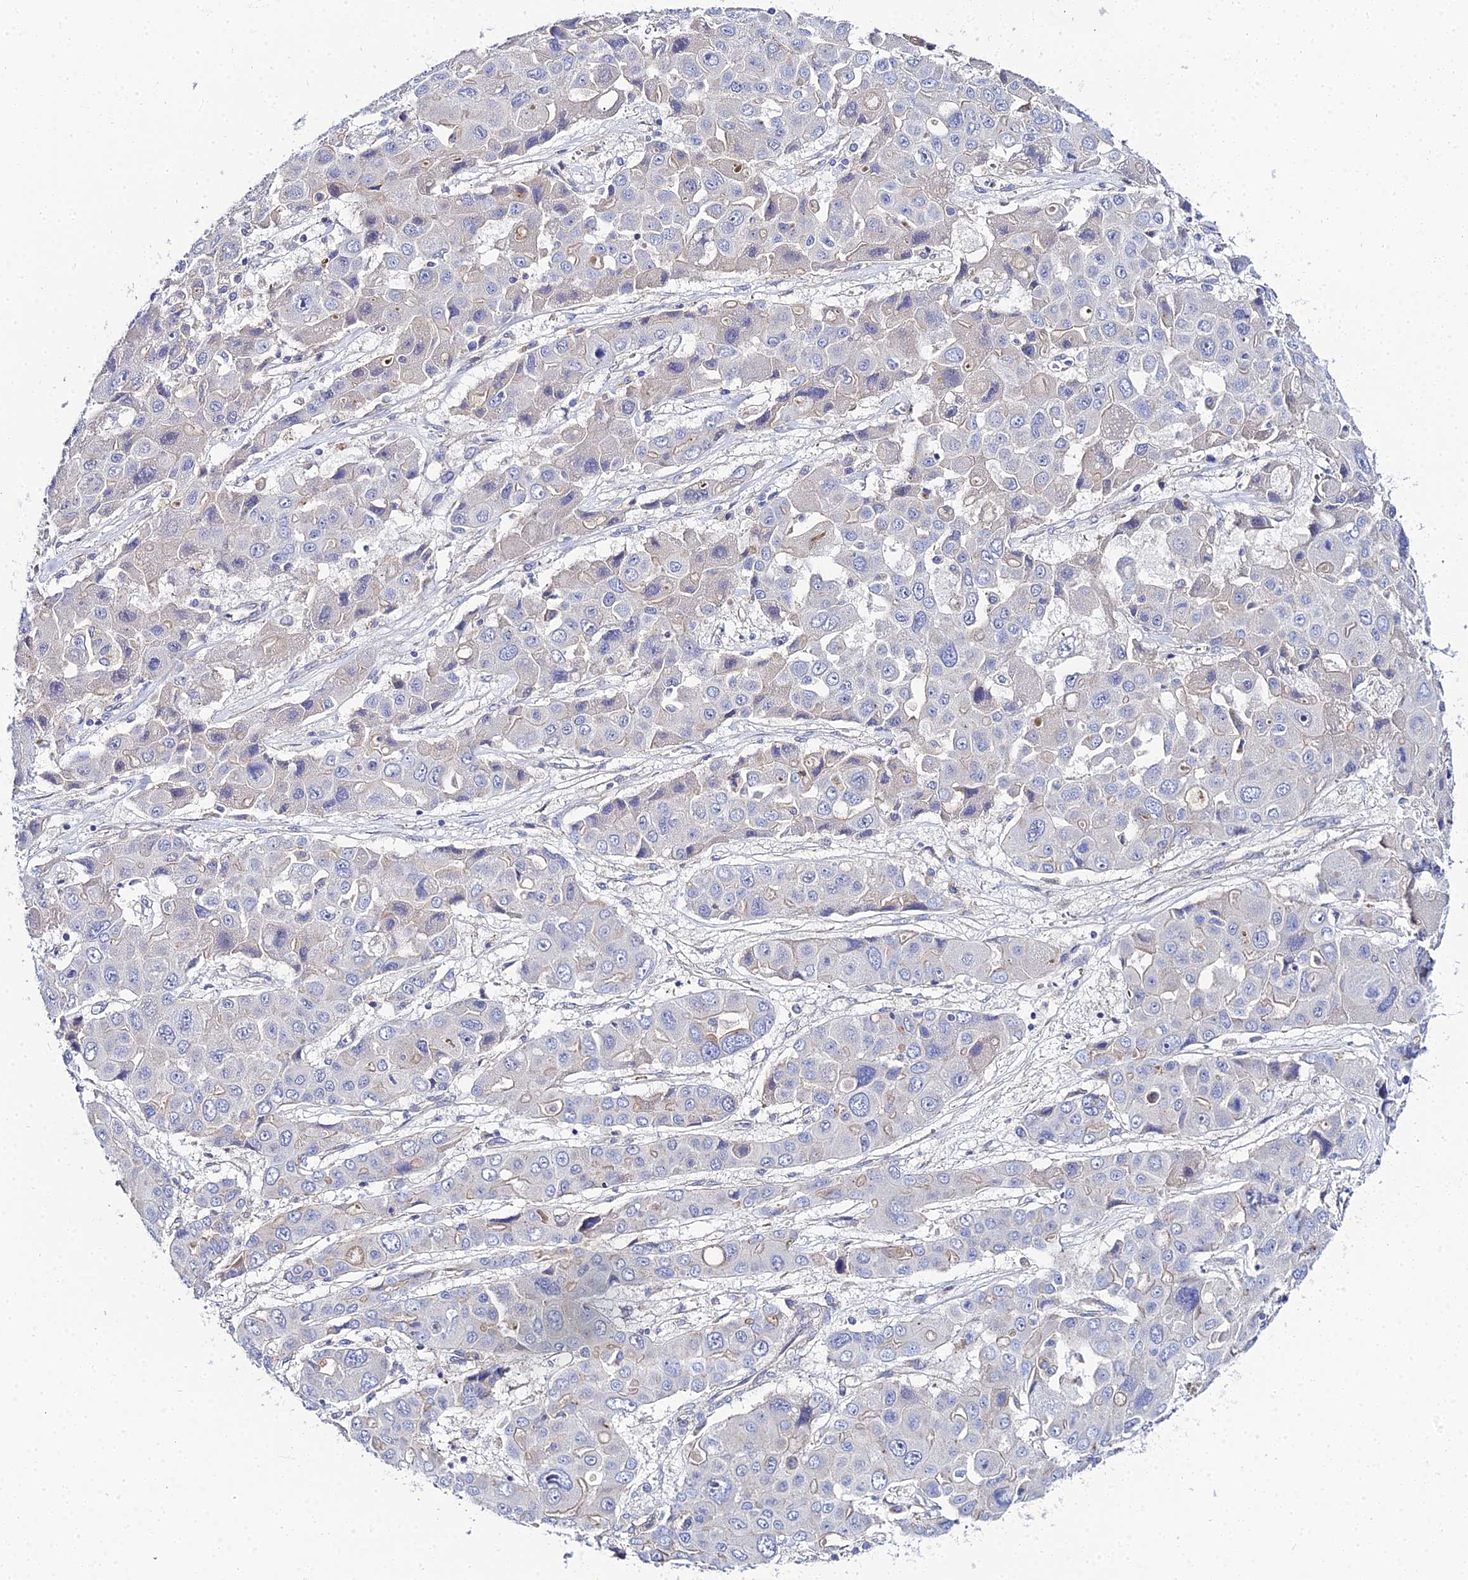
{"staining": {"intensity": "negative", "quantity": "none", "location": "none"}, "tissue": "liver cancer", "cell_type": "Tumor cells", "image_type": "cancer", "snomed": [{"axis": "morphology", "description": "Cholangiocarcinoma"}, {"axis": "topography", "description": "Liver"}], "caption": "The micrograph demonstrates no significant positivity in tumor cells of cholangiocarcinoma (liver). The staining is performed using DAB (3,3'-diaminobenzidine) brown chromogen with nuclei counter-stained in using hematoxylin.", "gene": "APOBEC3H", "patient": {"sex": "male", "age": 67}}